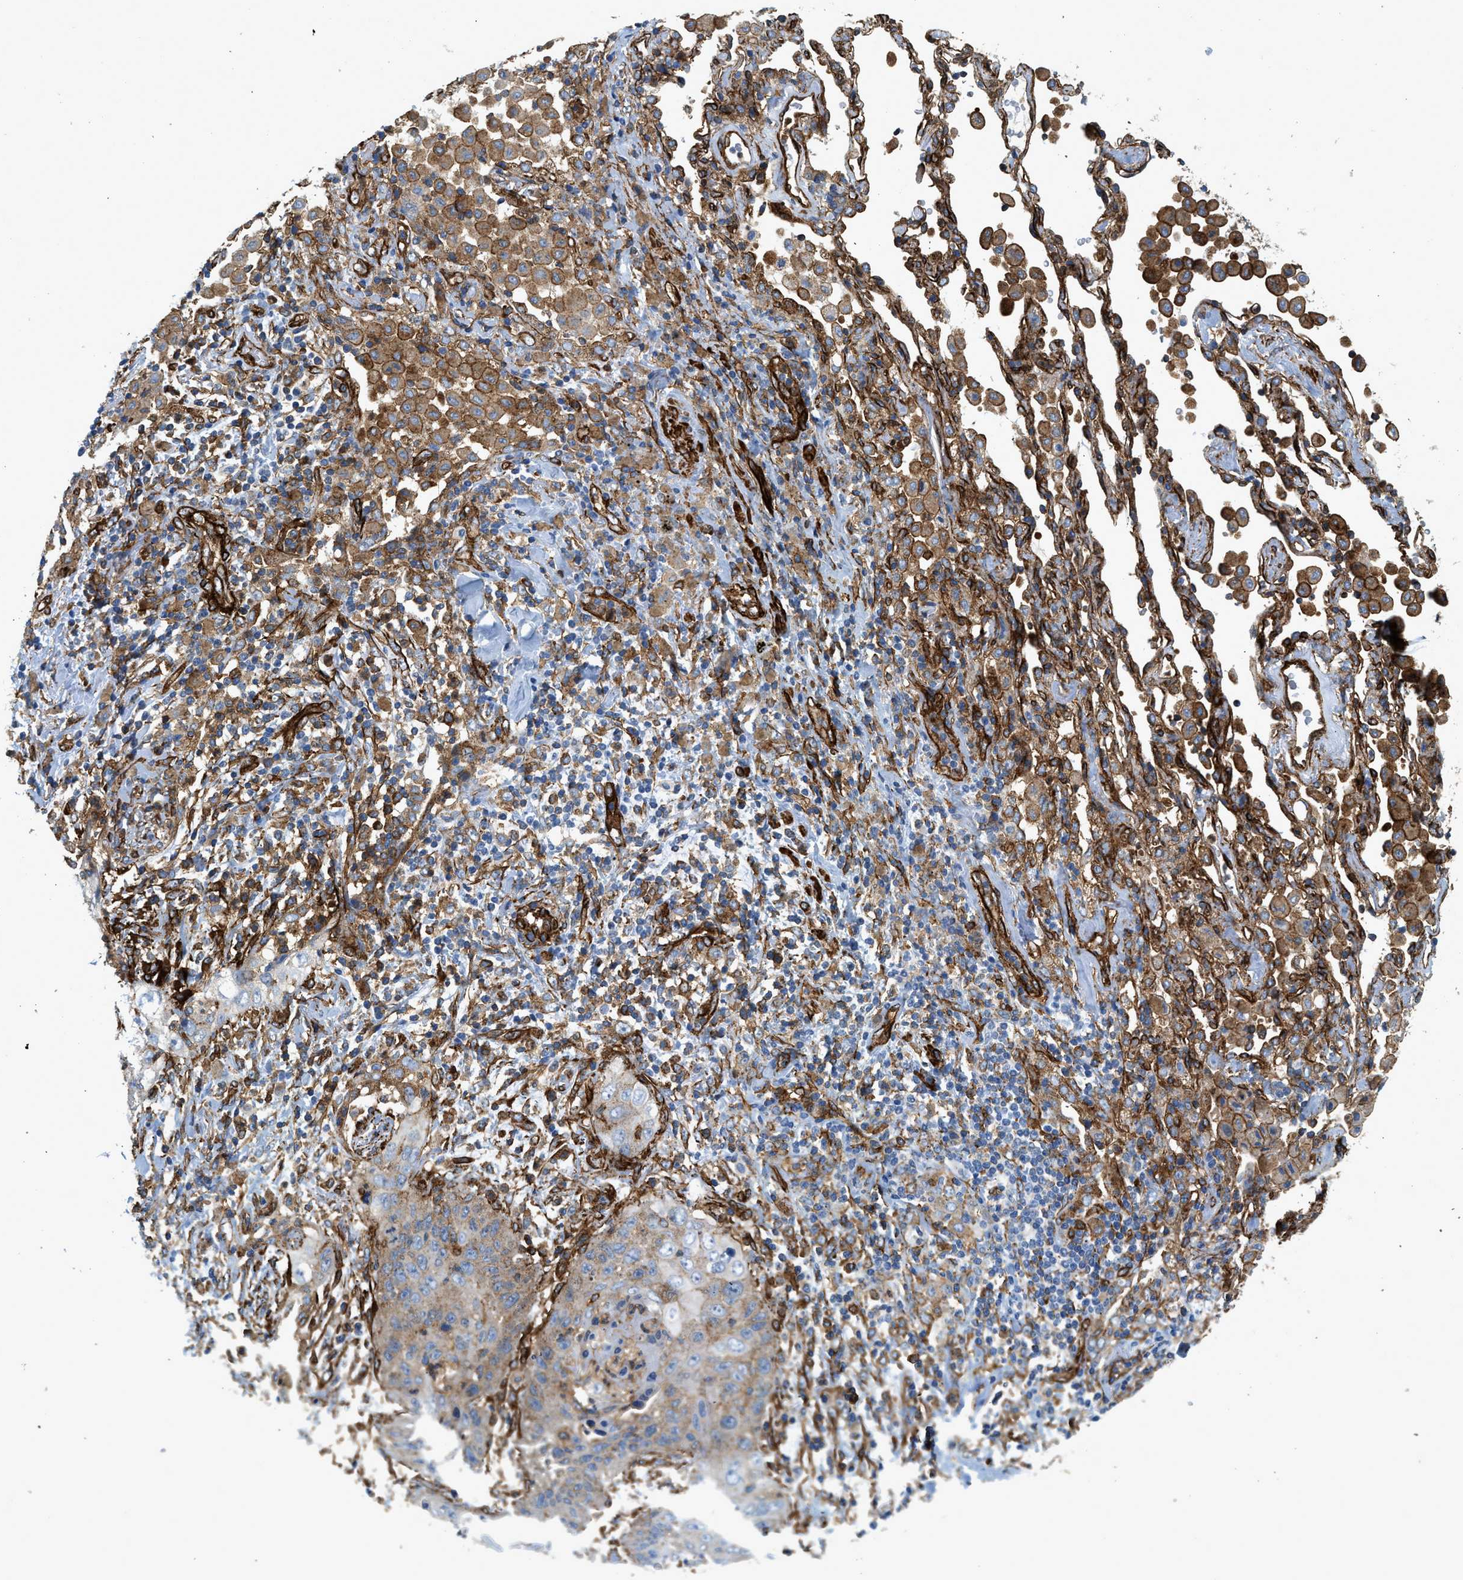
{"staining": {"intensity": "weak", "quantity": "<25%", "location": "cytoplasmic/membranous"}, "tissue": "lung cancer", "cell_type": "Tumor cells", "image_type": "cancer", "snomed": [{"axis": "morphology", "description": "Squamous cell carcinoma, NOS"}, {"axis": "topography", "description": "Lung"}], "caption": "Tumor cells are negative for protein expression in human lung squamous cell carcinoma.", "gene": "HIP1", "patient": {"sex": "female", "age": 67}}